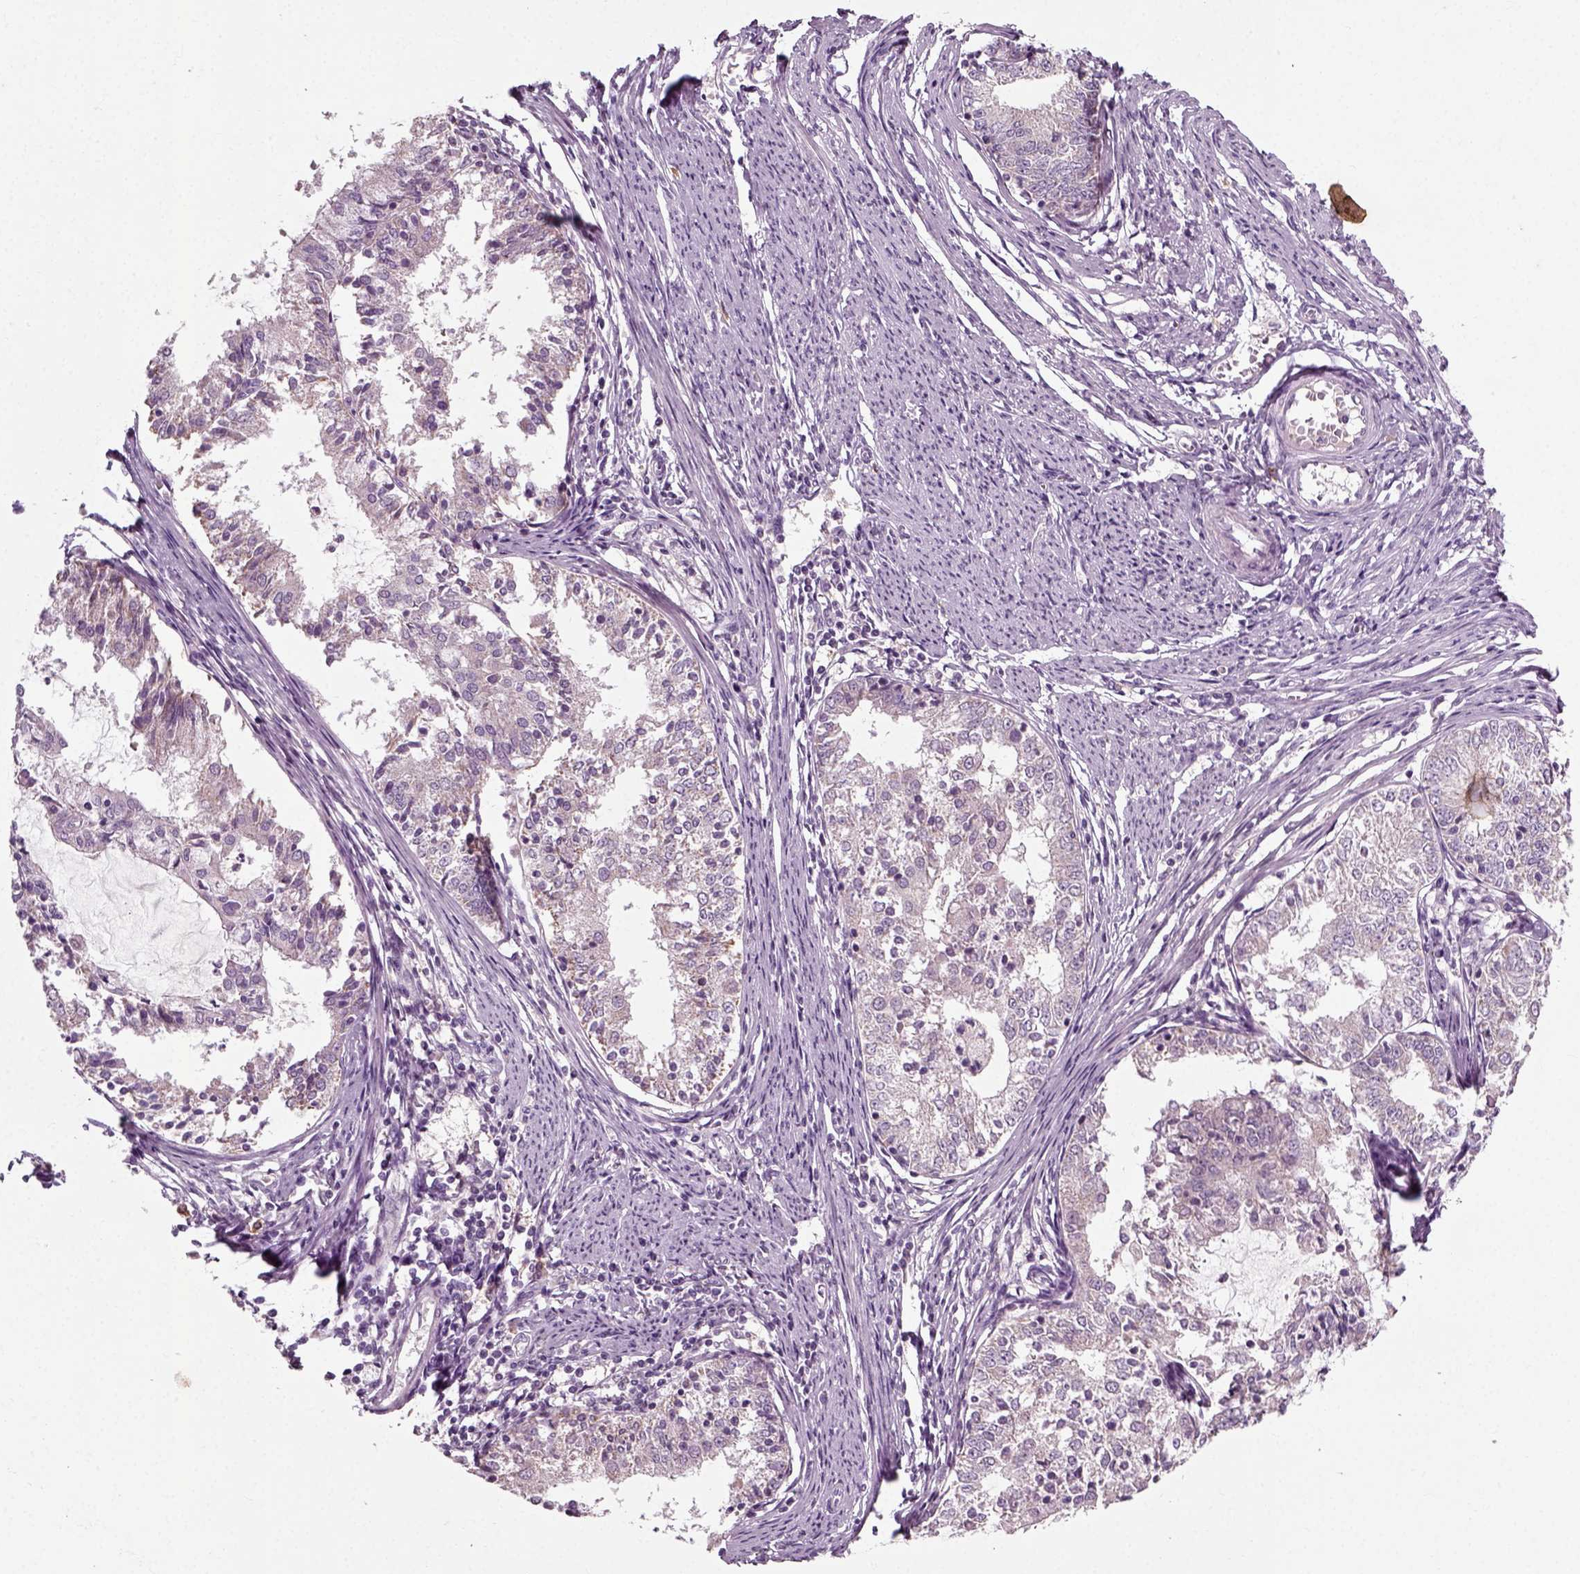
{"staining": {"intensity": "negative", "quantity": "none", "location": "none"}, "tissue": "endometrial cancer", "cell_type": "Tumor cells", "image_type": "cancer", "snomed": [{"axis": "morphology", "description": "Adenocarcinoma, NOS"}, {"axis": "topography", "description": "Endometrium"}], "caption": "Endometrial cancer was stained to show a protein in brown. There is no significant staining in tumor cells.", "gene": "RND2", "patient": {"sex": "female", "age": 57}}